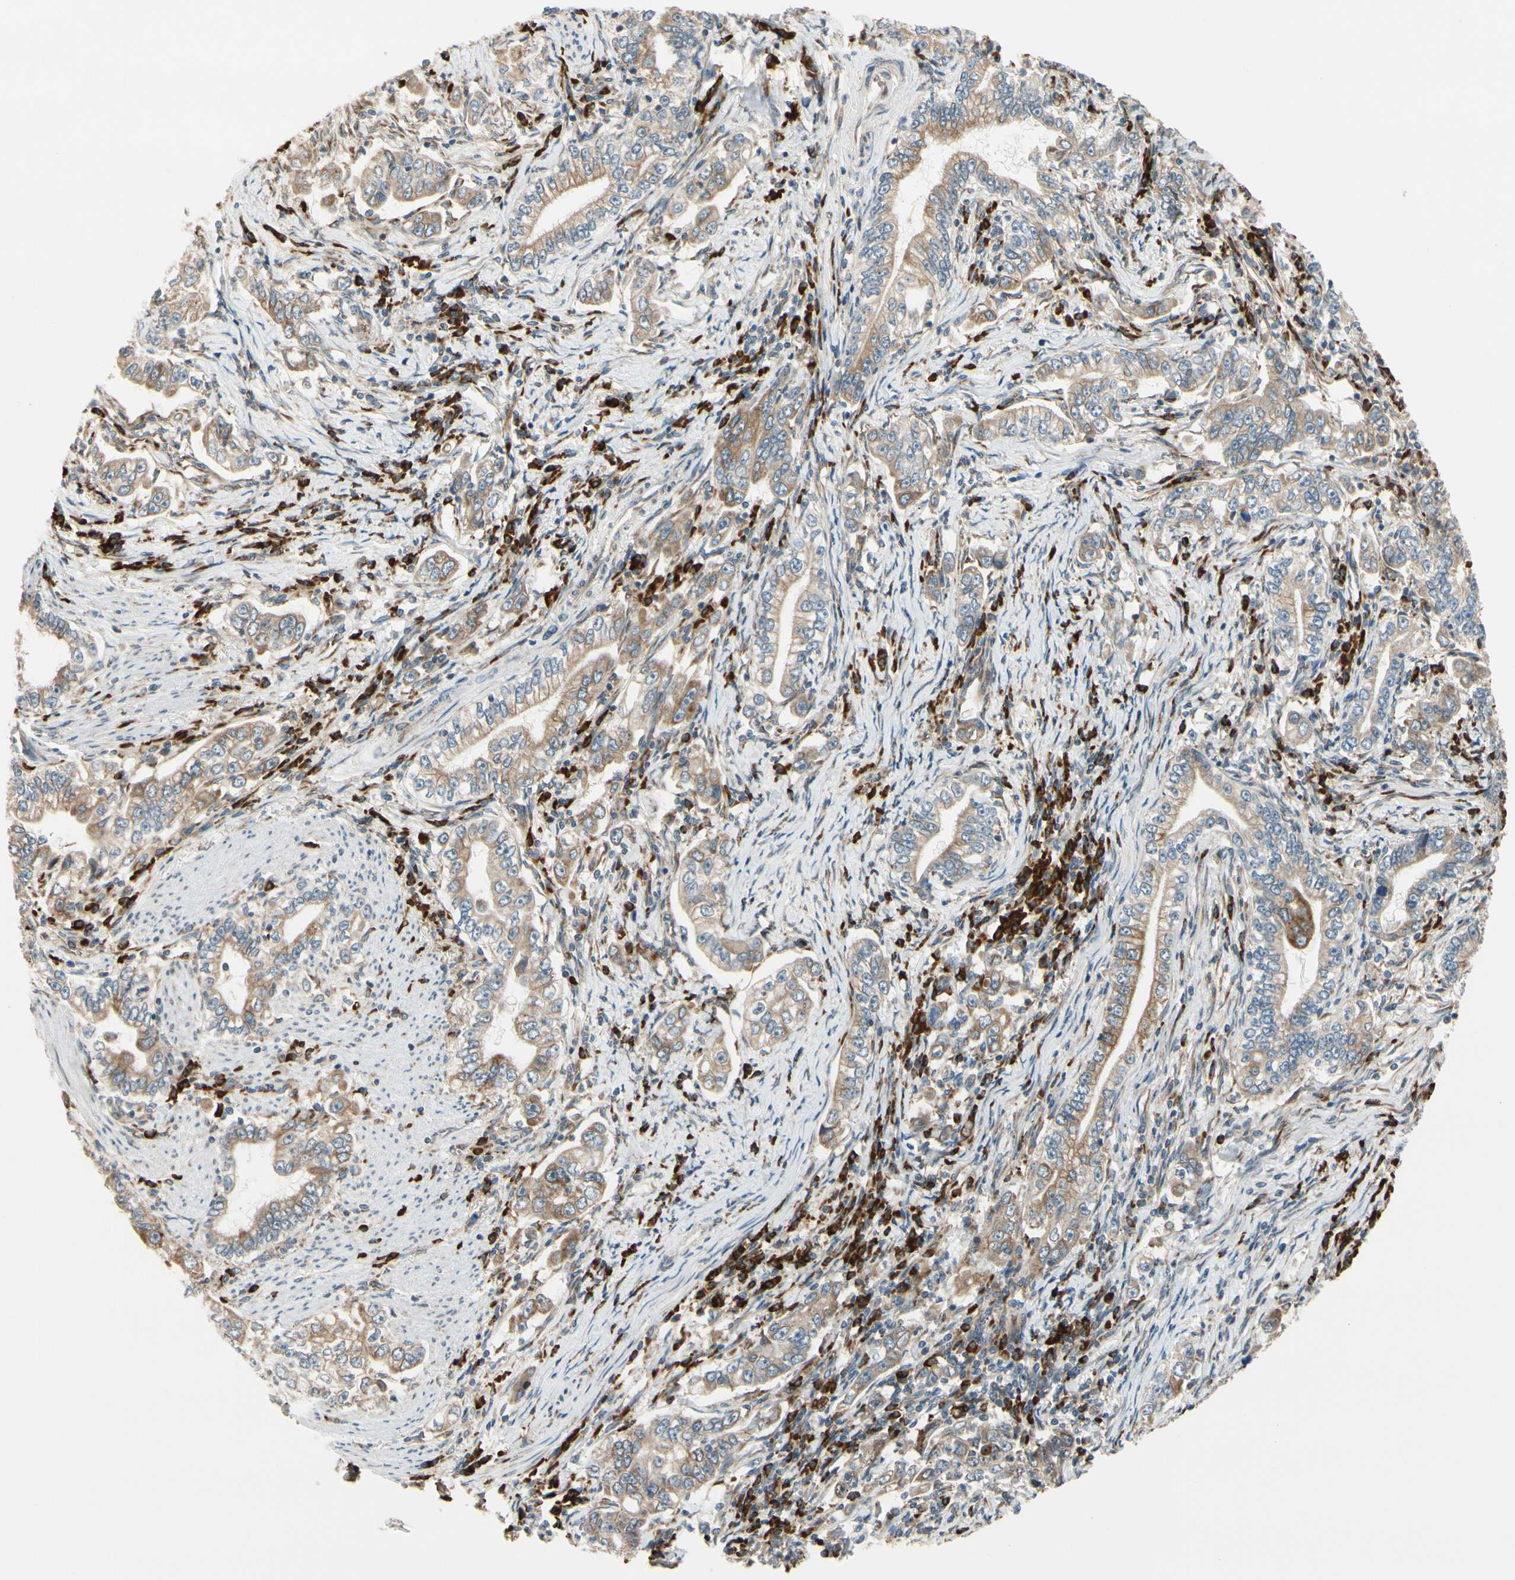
{"staining": {"intensity": "weak", "quantity": ">75%", "location": "cytoplasmic/membranous"}, "tissue": "stomach cancer", "cell_type": "Tumor cells", "image_type": "cancer", "snomed": [{"axis": "morphology", "description": "Adenocarcinoma, NOS"}, {"axis": "topography", "description": "Stomach, lower"}], "caption": "About >75% of tumor cells in human adenocarcinoma (stomach) reveal weak cytoplasmic/membranous protein staining as visualized by brown immunohistochemical staining.", "gene": "RPN2", "patient": {"sex": "female", "age": 72}}